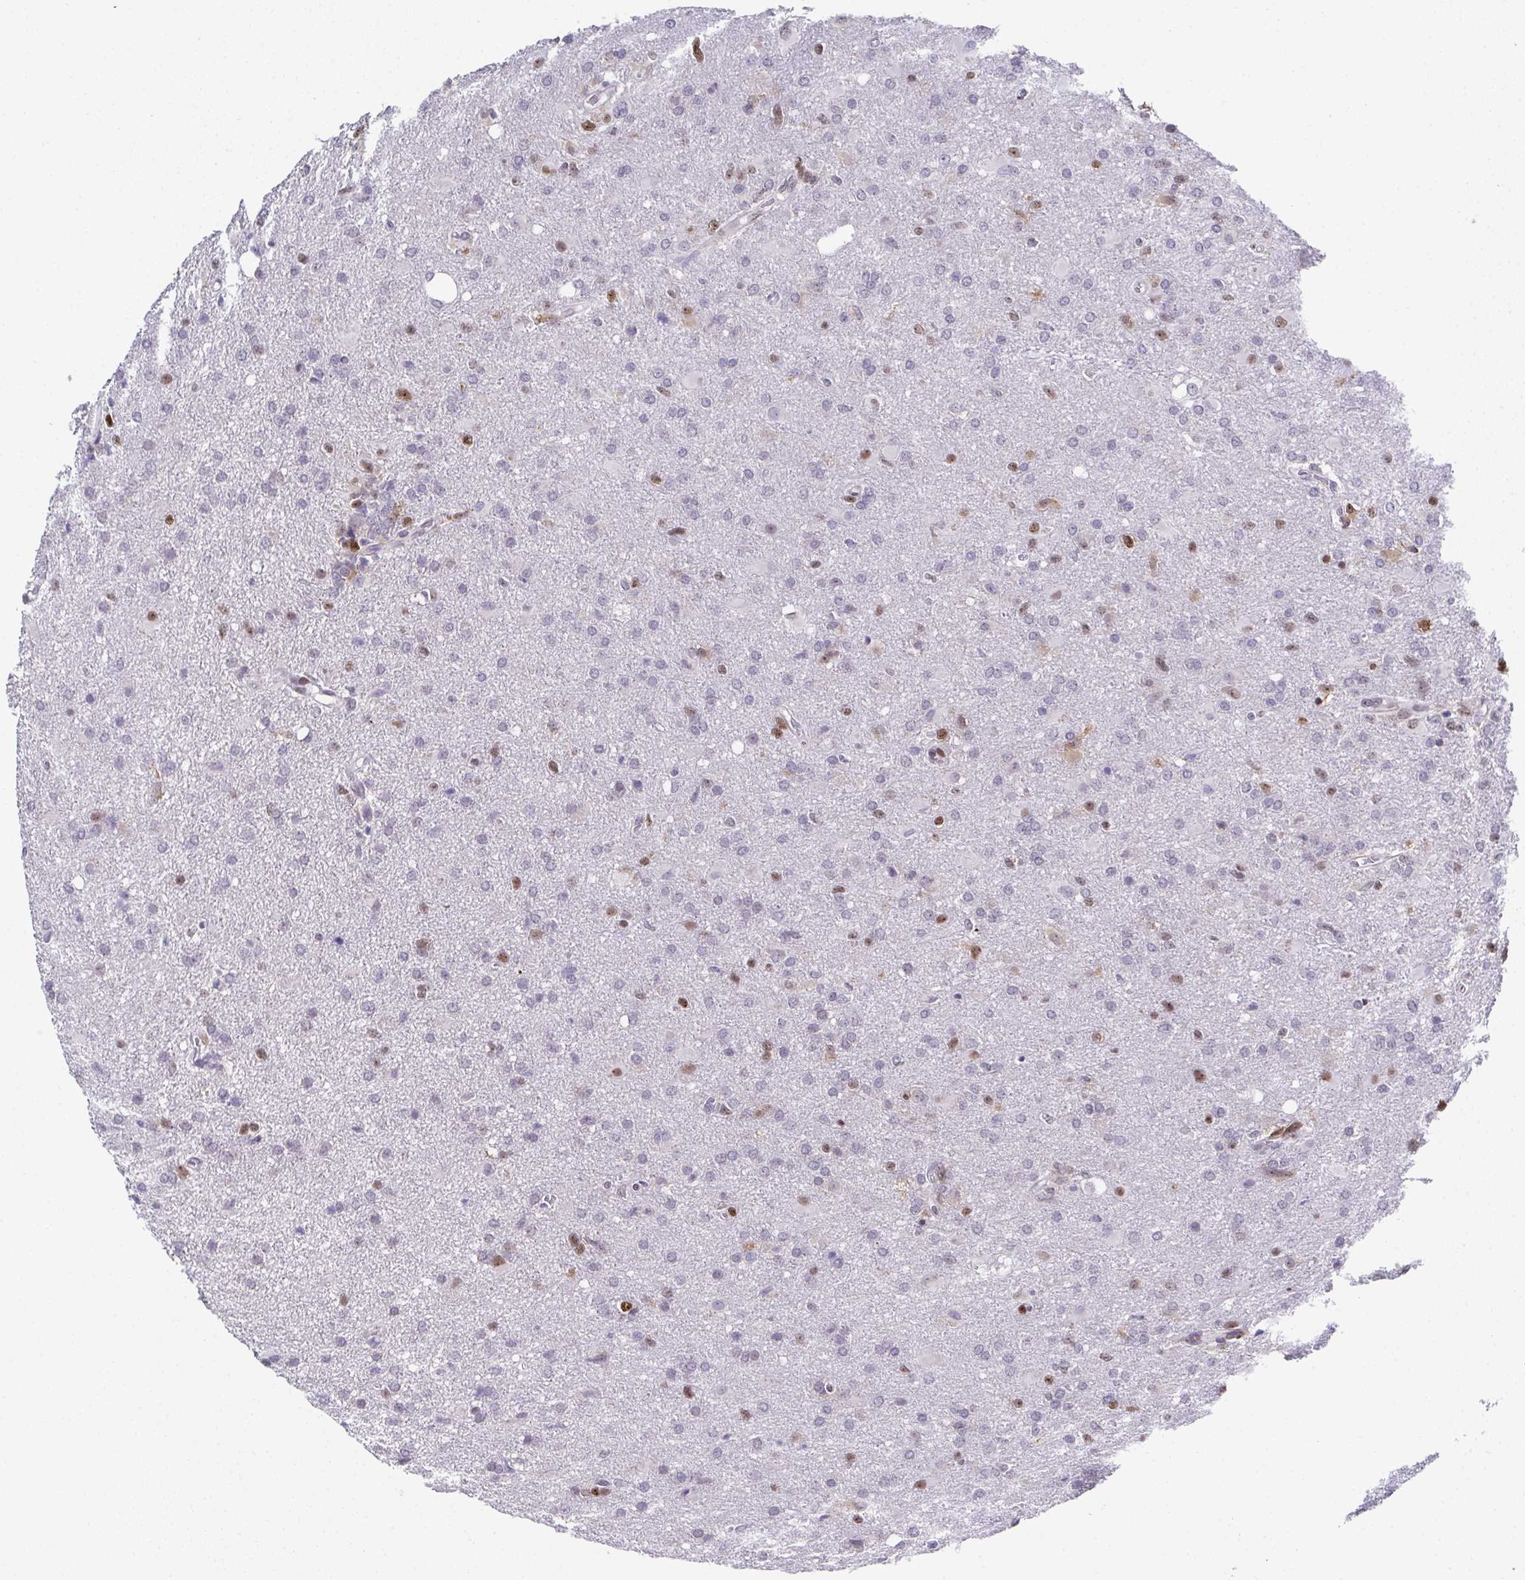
{"staining": {"intensity": "moderate", "quantity": "<25%", "location": "nuclear"}, "tissue": "glioma", "cell_type": "Tumor cells", "image_type": "cancer", "snomed": [{"axis": "morphology", "description": "Glioma, malignant, High grade"}, {"axis": "topography", "description": "Brain"}], "caption": "Protein expression analysis of malignant high-grade glioma reveals moderate nuclear staining in approximately <25% of tumor cells.", "gene": "RB1", "patient": {"sex": "male", "age": 68}}